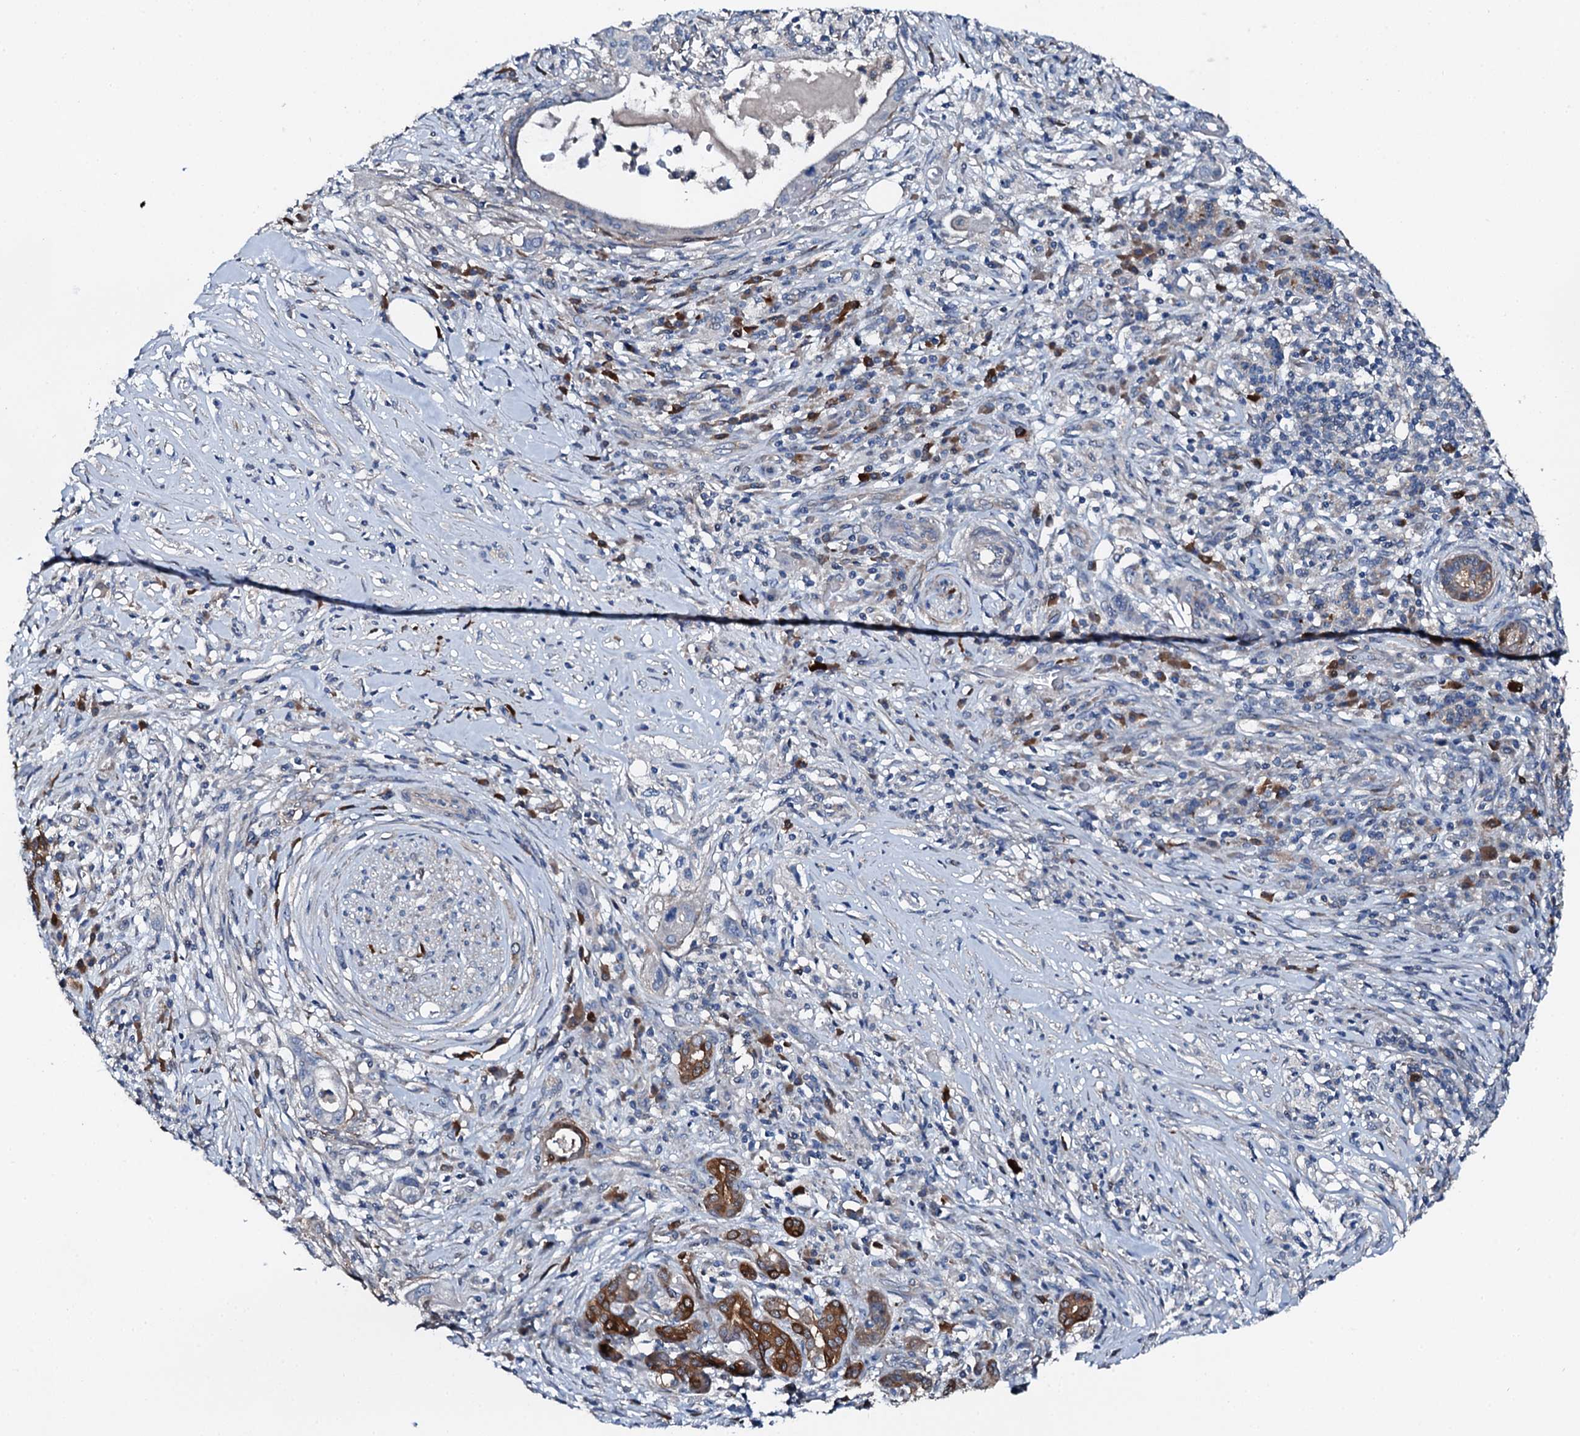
{"staining": {"intensity": "strong", "quantity": ">75%", "location": "cytoplasmic/membranous"}, "tissue": "pancreatic cancer", "cell_type": "Tumor cells", "image_type": "cancer", "snomed": [{"axis": "morphology", "description": "Adenocarcinoma, NOS"}, {"axis": "topography", "description": "Pancreas"}], "caption": "An immunohistochemistry (IHC) image of neoplastic tissue is shown. Protein staining in brown shows strong cytoplasmic/membranous positivity in pancreatic cancer (adenocarcinoma) within tumor cells.", "gene": "GFOD2", "patient": {"sex": "female", "age": 73}}